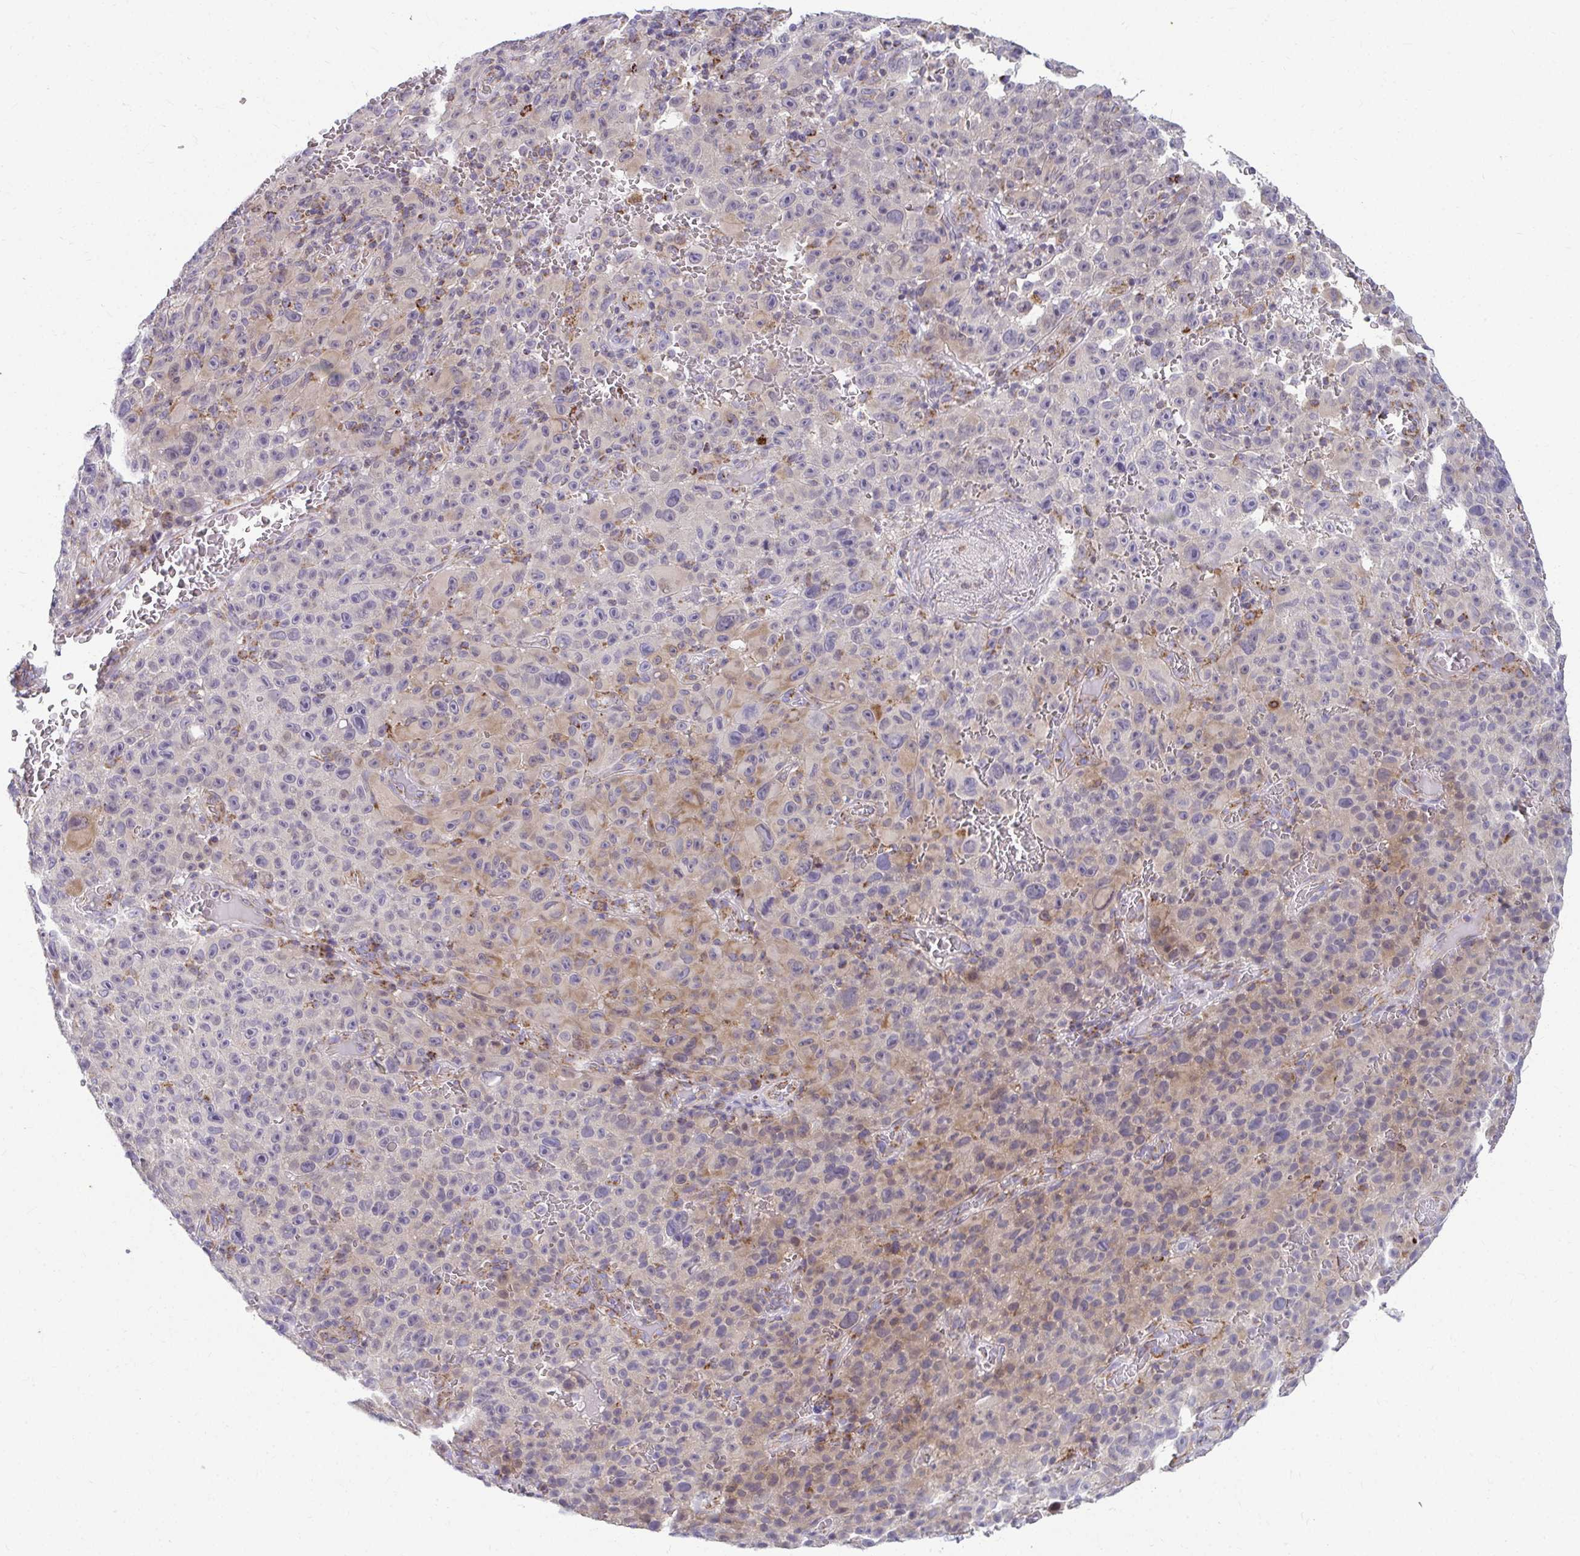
{"staining": {"intensity": "negative", "quantity": "none", "location": "none"}, "tissue": "melanoma", "cell_type": "Tumor cells", "image_type": "cancer", "snomed": [{"axis": "morphology", "description": "Malignant melanoma, NOS"}, {"axis": "topography", "description": "Skin"}], "caption": "Human malignant melanoma stained for a protein using immunohistochemistry (IHC) demonstrates no expression in tumor cells.", "gene": "EXOC5", "patient": {"sex": "female", "age": 82}}